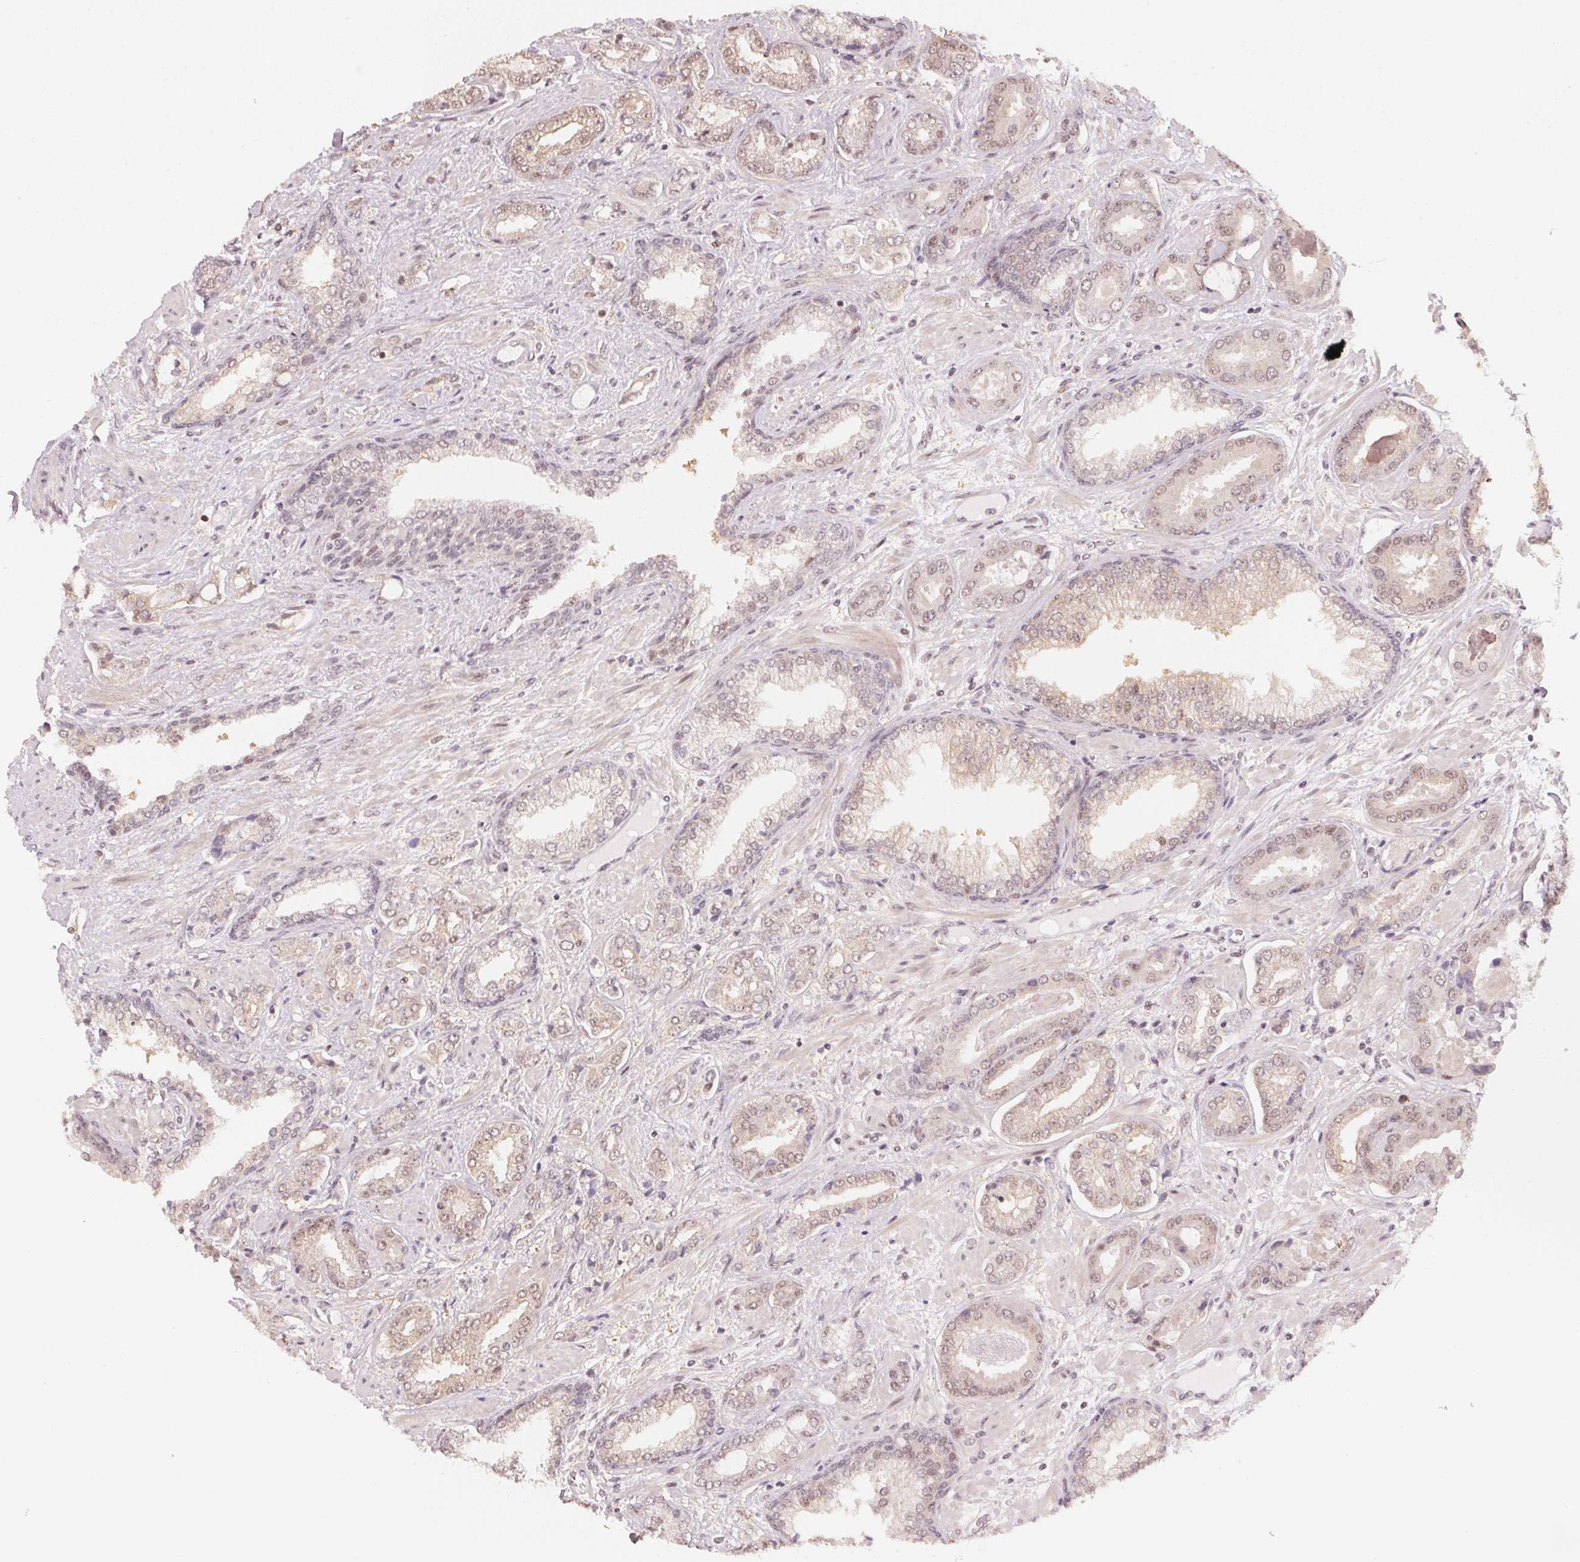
{"staining": {"intensity": "weak", "quantity": "25%-75%", "location": "nuclear"}, "tissue": "prostate cancer", "cell_type": "Tumor cells", "image_type": "cancer", "snomed": [{"axis": "morphology", "description": "Adenocarcinoma, Low grade"}, {"axis": "topography", "description": "Prostate"}], "caption": "The micrograph demonstrates staining of prostate low-grade adenocarcinoma, revealing weak nuclear protein staining (brown color) within tumor cells.", "gene": "KAT6A", "patient": {"sex": "male", "age": 61}}